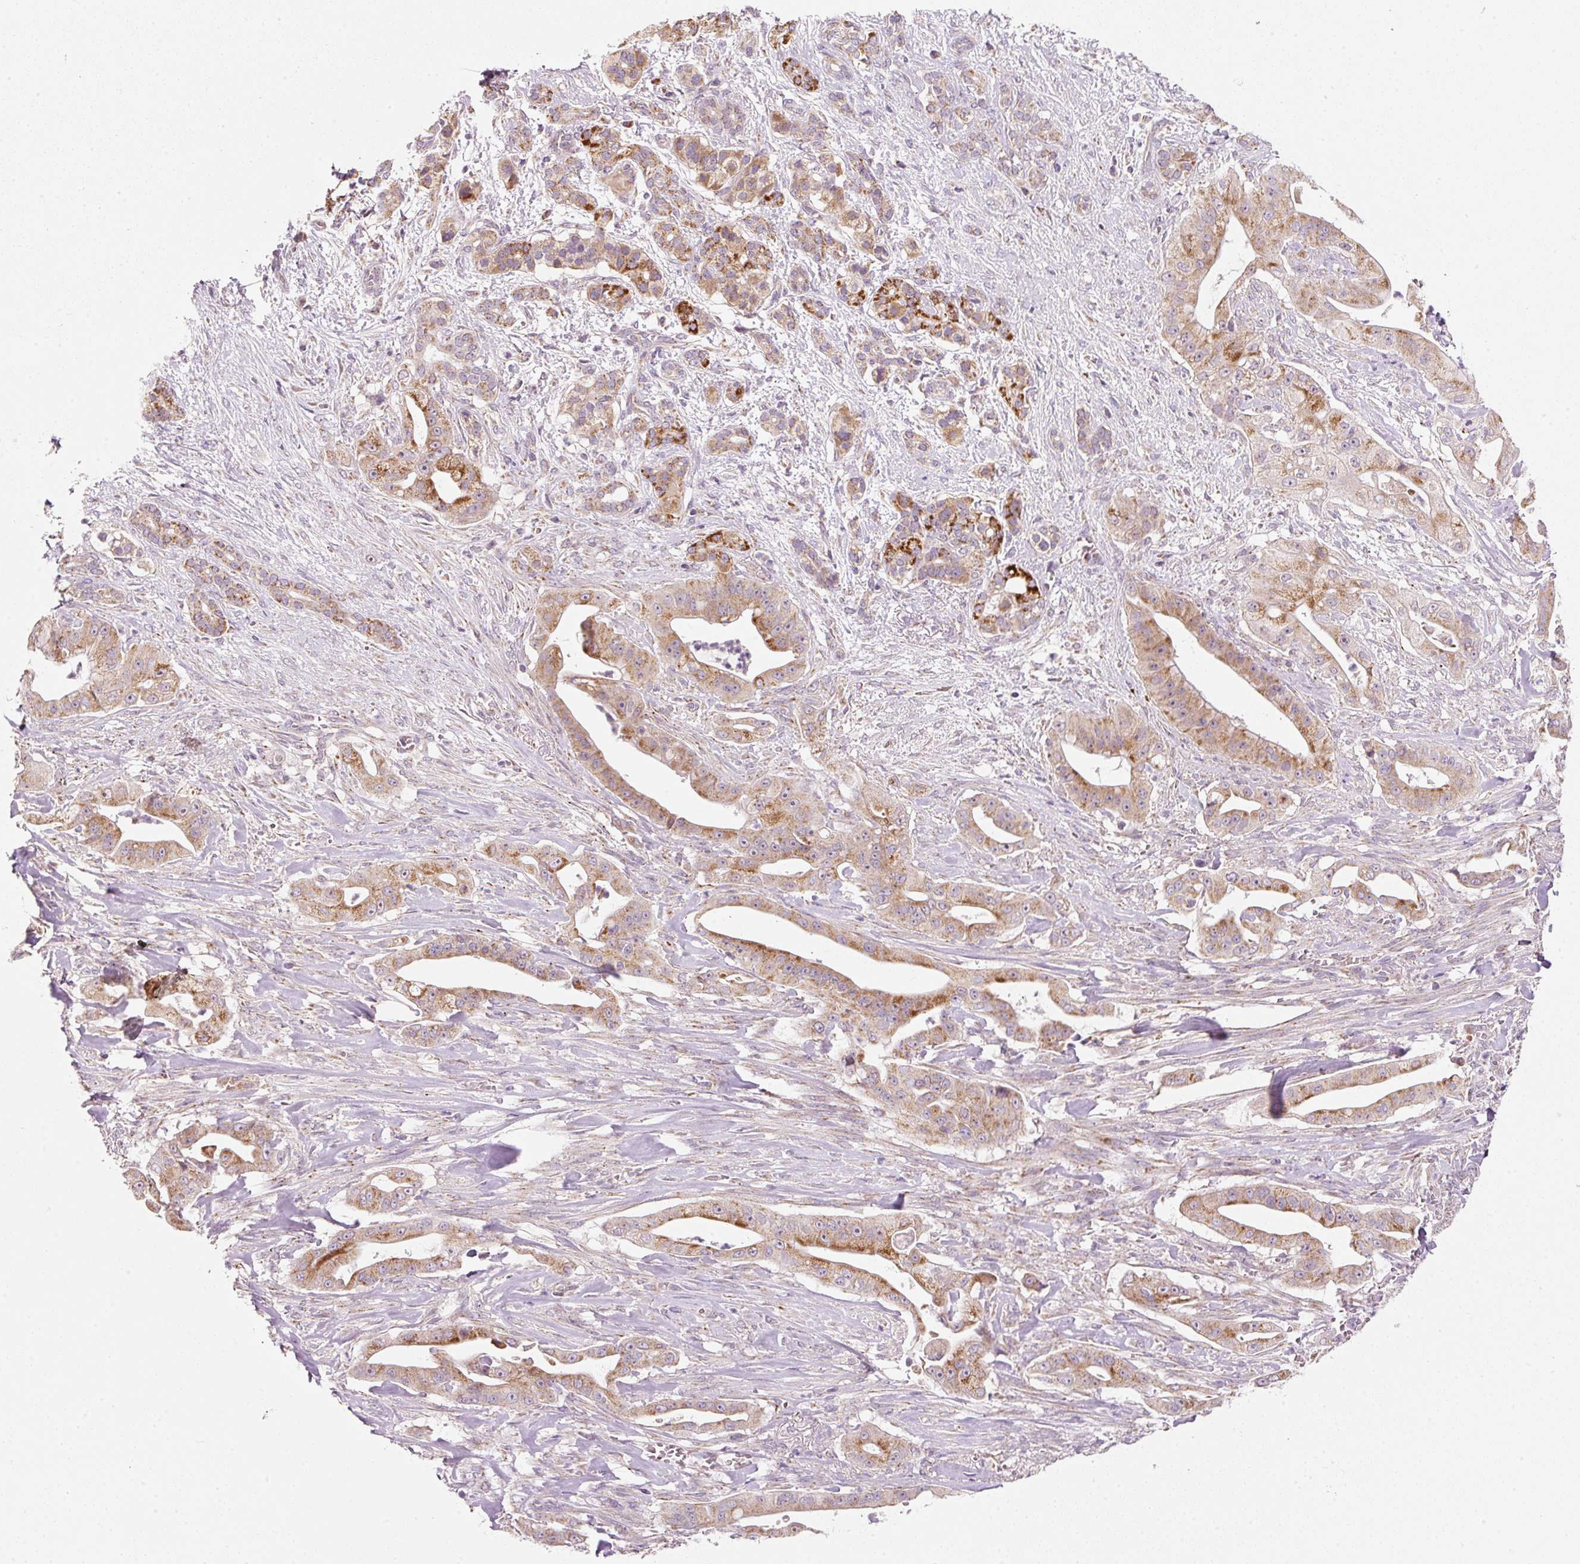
{"staining": {"intensity": "moderate", "quantity": ">75%", "location": "cytoplasmic/membranous"}, "tissue": "pancreatic cancer", "cell_type": "Tumor cells", "image_type": "cancer", "snomed": [{"axis": "morphology", "description": "Adenocarcinoma, NOS"}, {"axis": "topography", "description": "Pancreas"}], "caption": "Immunohistochemistry (IHC) image of human adenocarcinoma (pancreatic) stained for a protein (brown), which exhibits medium levels of moderate cytoplasmic/membranous positivity in approximately >75% of tumor cells.", "gene": "FAM78B", "patient": {"sex": "male", "age": 57}}